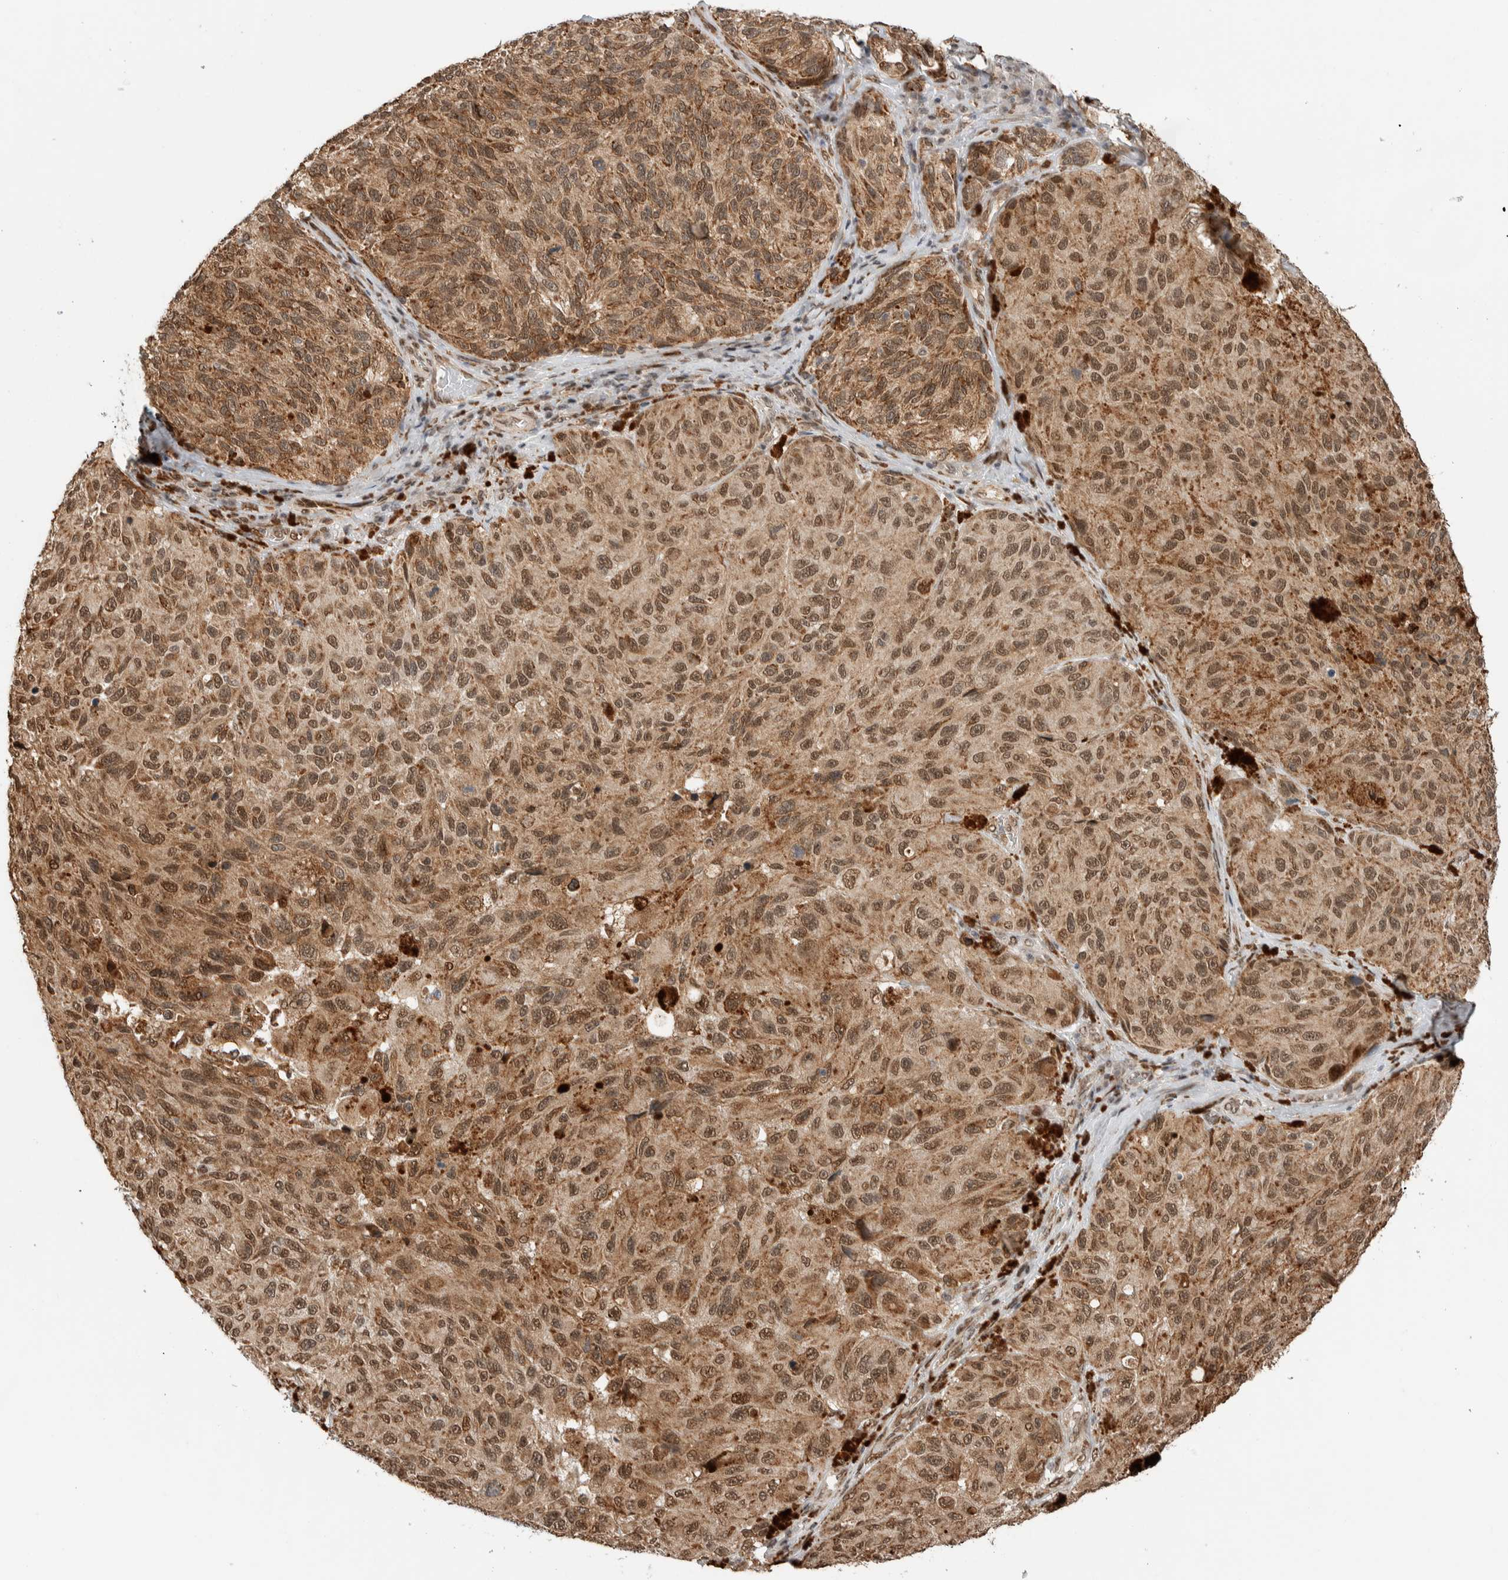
{"staining": {"intensity": "moderate", "quantity": ">75%", "location": "cytoplasmic/membranous,nuclear"}, "tissue": "melanoma", "cell_type": "Tumor cells", "image_type": "cancer", "snomed": [{"axis": "morphology", "description": "Malignant melanoma, NOS"}, {"axis": "topography", "description": "Skin"}], "caption": "IHC micrograph of neoplastic tissue: human melanoma stained using immunohistochemistry (IHC) displays medium levels of moderate protein expression localized specifically in the cytoplasmic/membranous and nuclear of tumor cells, appearing as a cytoplasmic/membranous and nuclear brown color.", "gene": "TNRC18", "patient": {"sex": "female", "age": 73}}